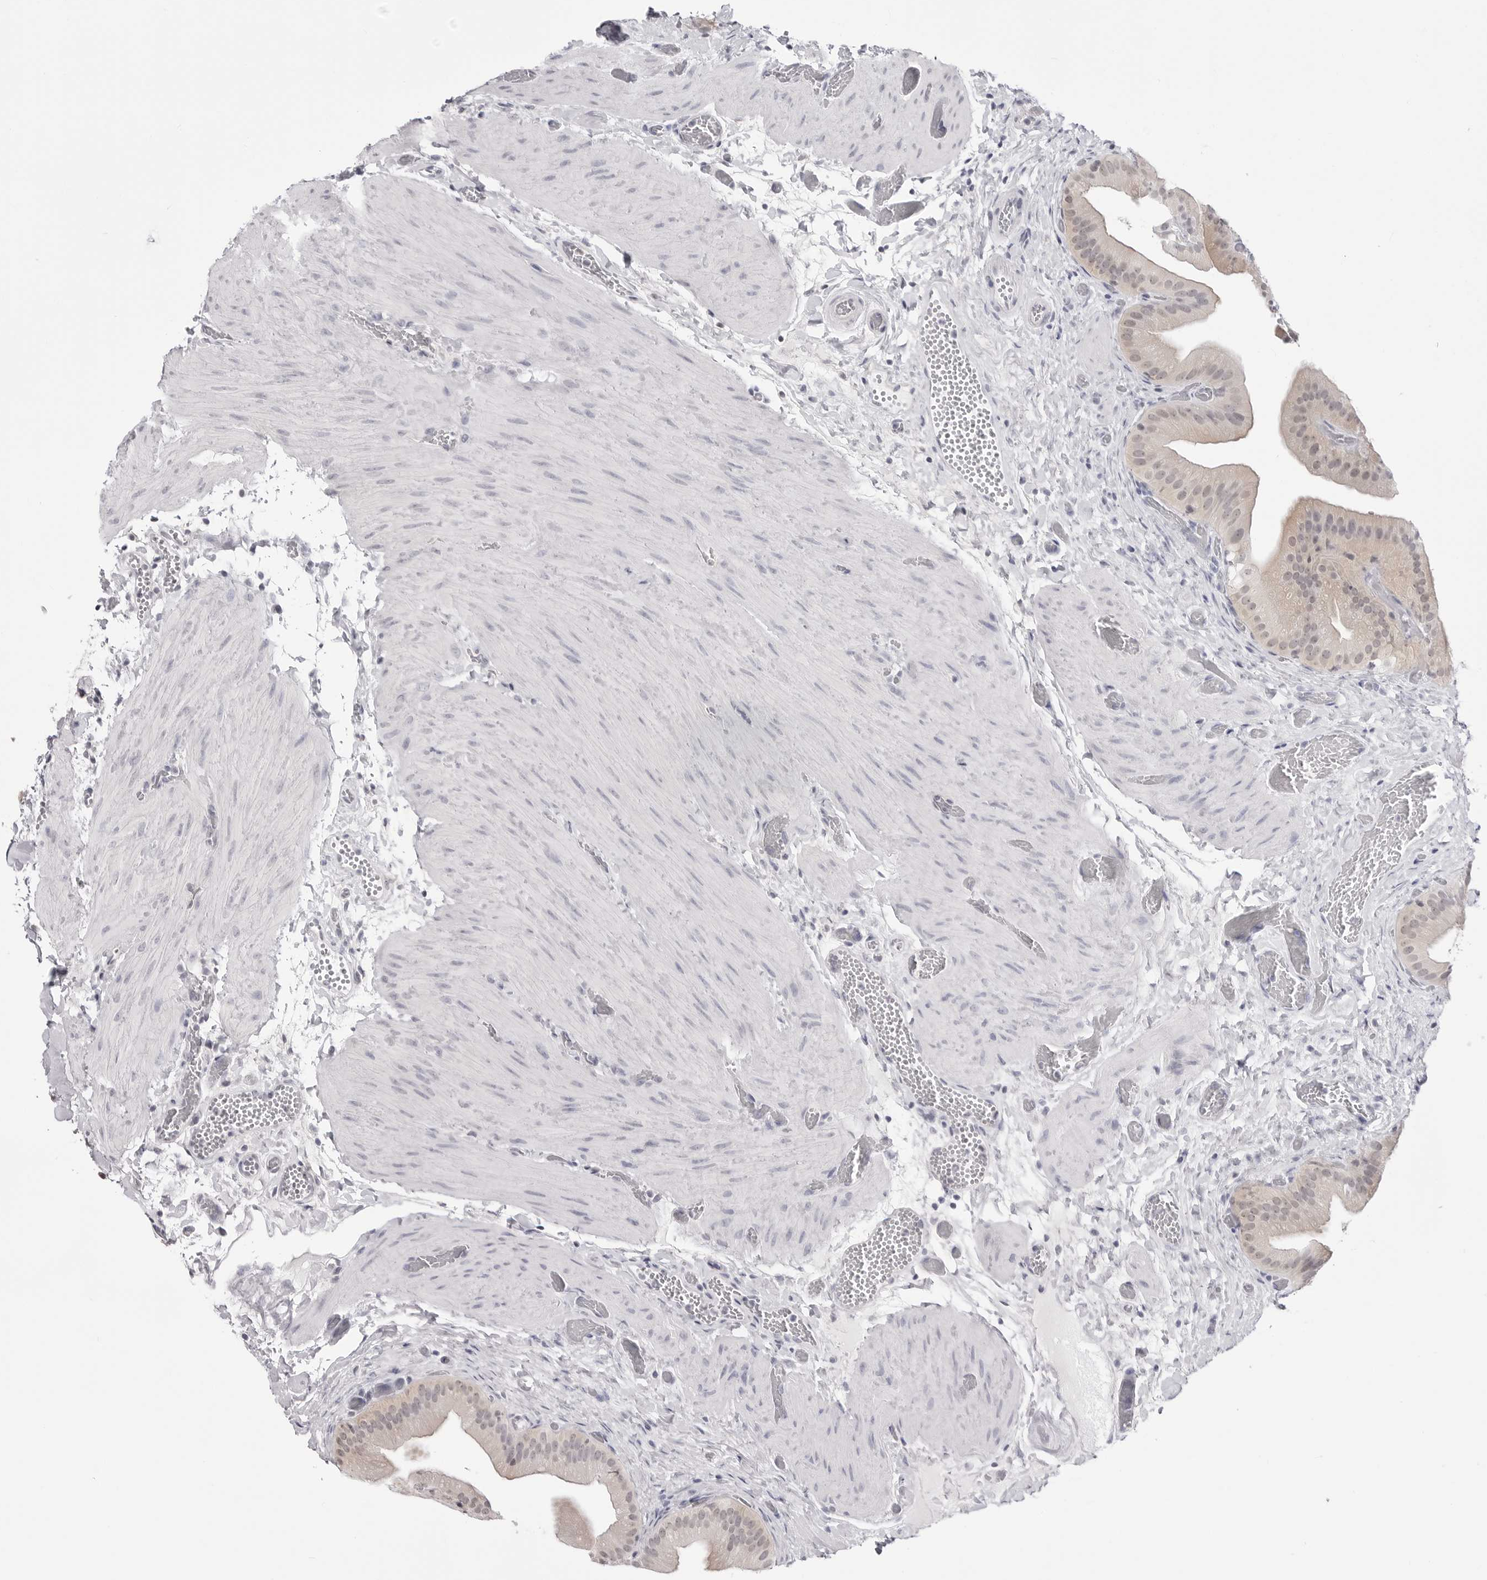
{"staining": {"intensity": "weak", "quantity": ">75%", "location": "cytoplasmic/membranous"}, "tissue": "gallbladder", "cell_type": "Glandular cells", "image_type": "normal", "snomed": [{"axis": "morphology", "description": "Normal tissue, NOS"}, {"axis": "topography", "description": "Gallbladder"}], "caption": "Brown immunohistochemical staining in normal human gallbladder exhibits weak cytoplasmic/membranous positivity in approximately >75% of glandular cells.", "gene": "YWHAG", "patient": {"sex": "female", "age": 64}}